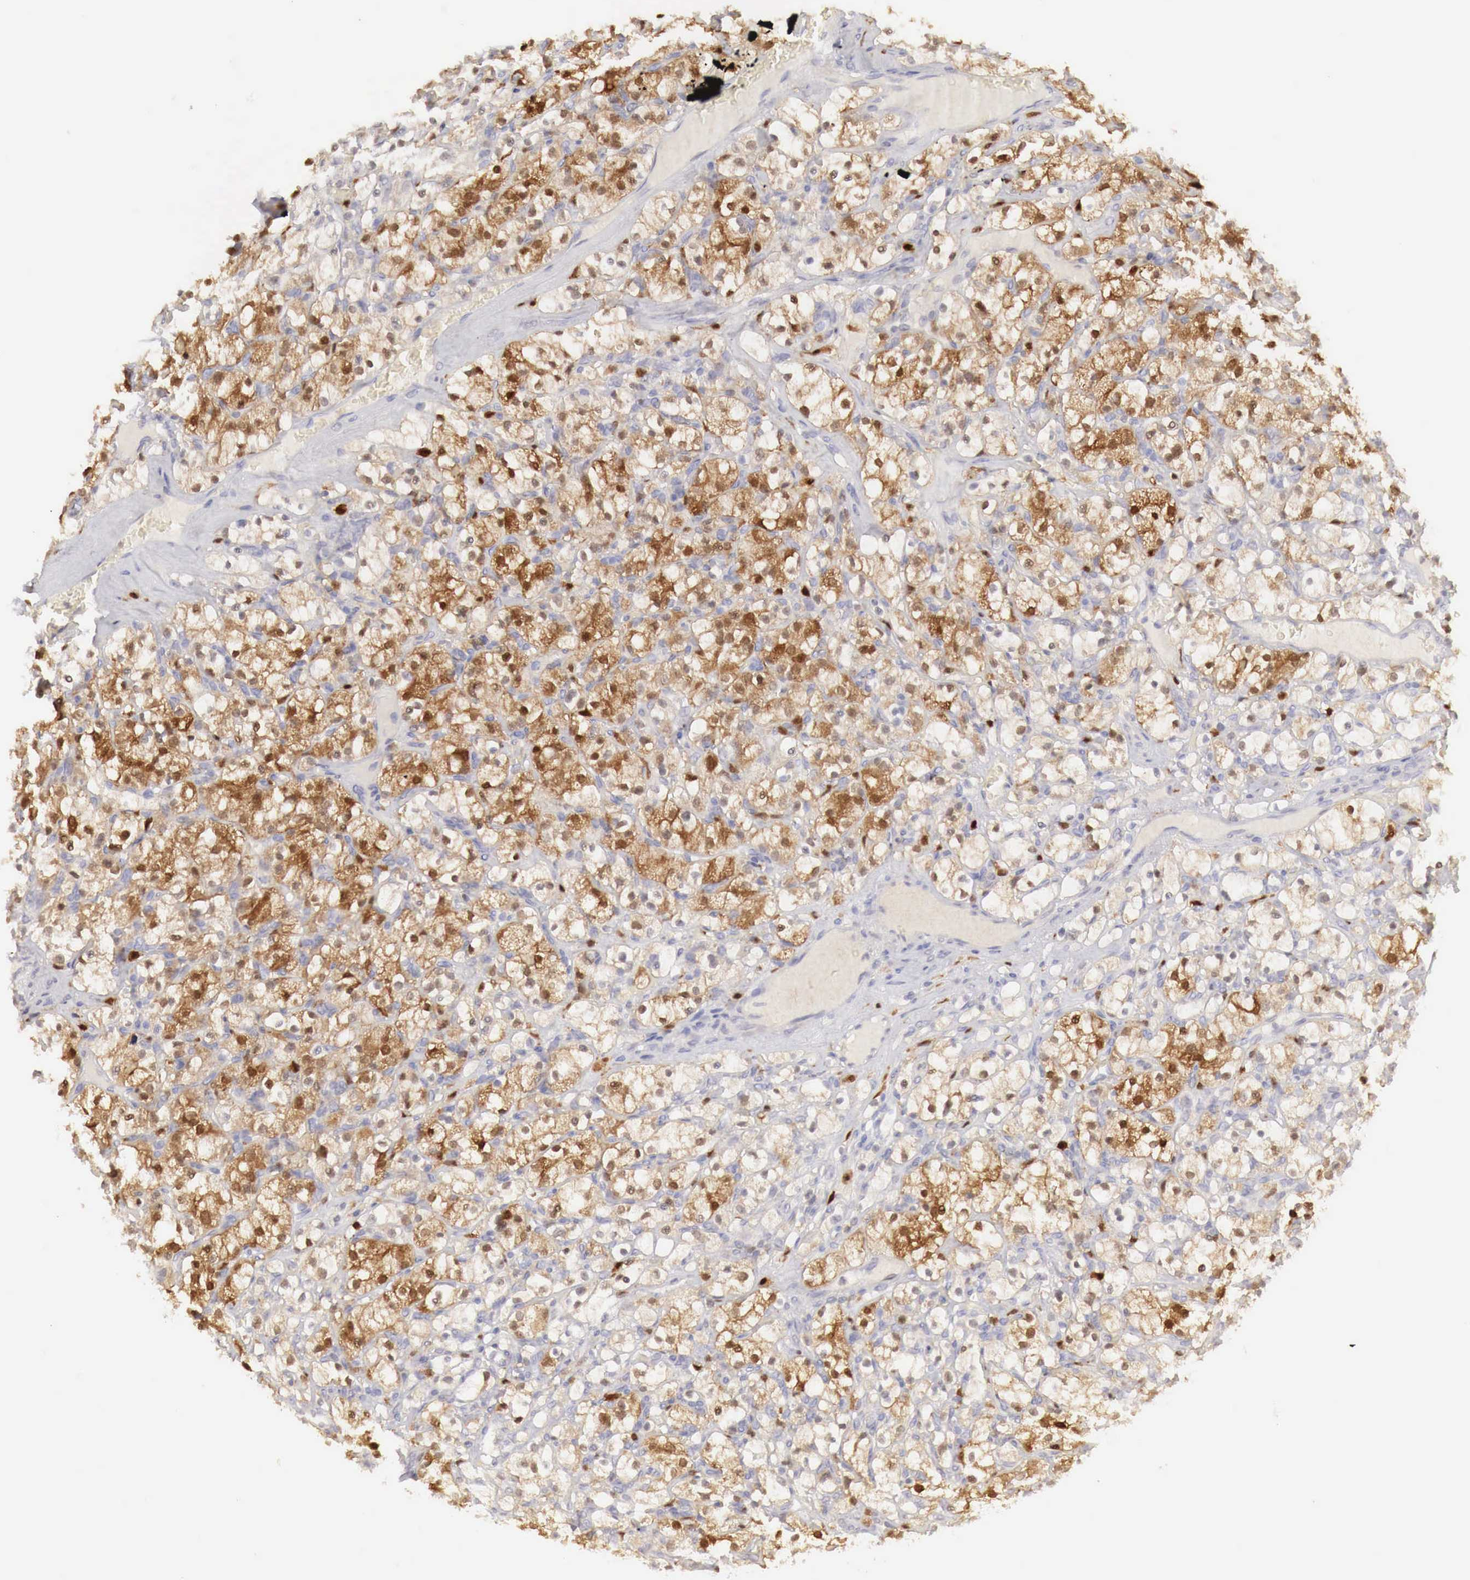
{"staining": {"intensity": "moderate", "quantity": "25%-75%", "location": "cytoplasmic/membranous"}, "tissue": "renal cancer", "cell_type": "Tumor cells", "image_type": "cancer", "snomed": [{"axis": "morphology", "description": "Adenocarcinoma, NOS"}, {"axis": "topography", "description": "Kidney"}], "caption": "Renal adenocarcinoma stained with a brown dye displays moderate cytoplasmic/membranous positive expression in about 25%-75% of tumor cells.", "gene": "RENBP", "patient": {"sex": "female", "age": 83}}